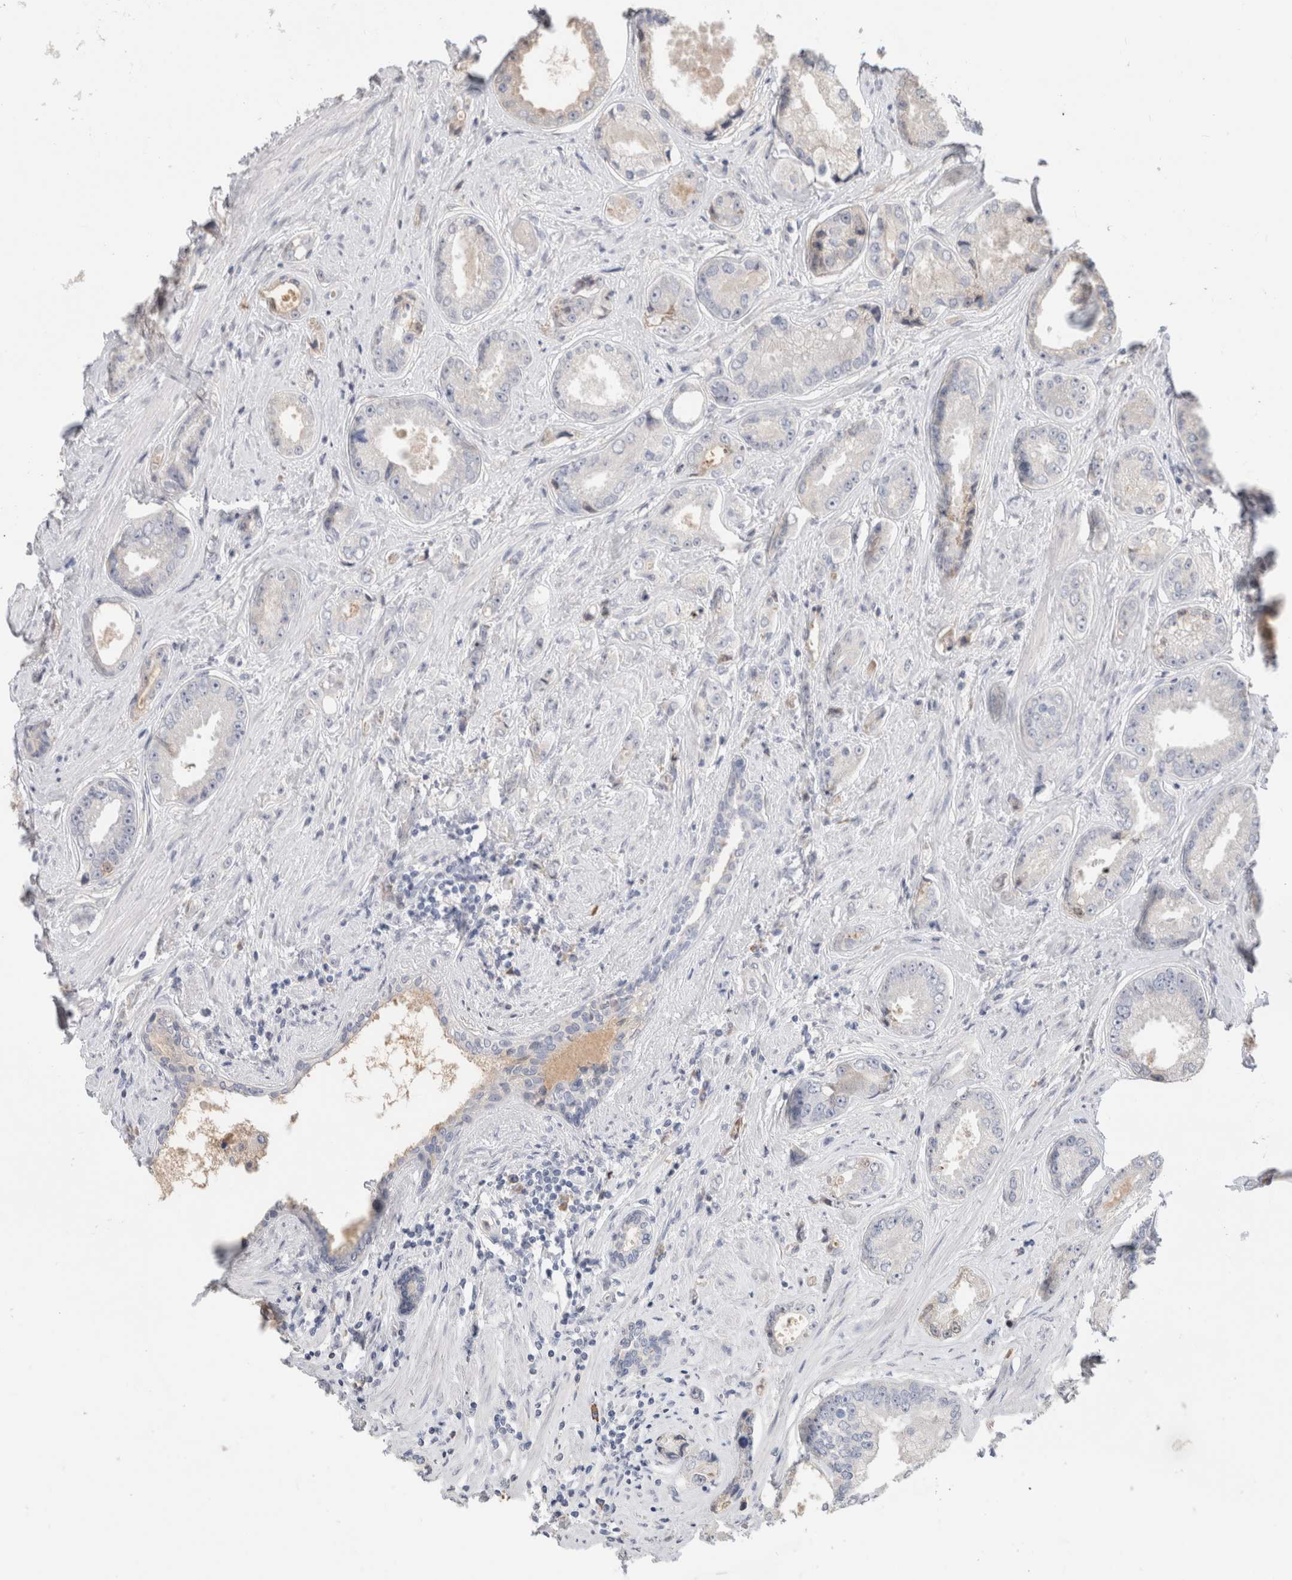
{"staining": {"intensity": "negative", "quantity": "none", "location": "none"}, "tissue": "prostate cancer", "cell_type": "Tumor cells", "image_type": "cancer", "snomed": [{"axis": "morphology", "description": "Adenocarcinoma, High grade"}, {"axis": "topography", "description": "Prostate"}], "caption": "Immunohistochemistry of human prostate cancer (adenocarcinoma (high-grade)) demonstrates no staining in tumor cells.", "gene": "SCGB1A1", "patient": {"sex": "male", "age": 61}}